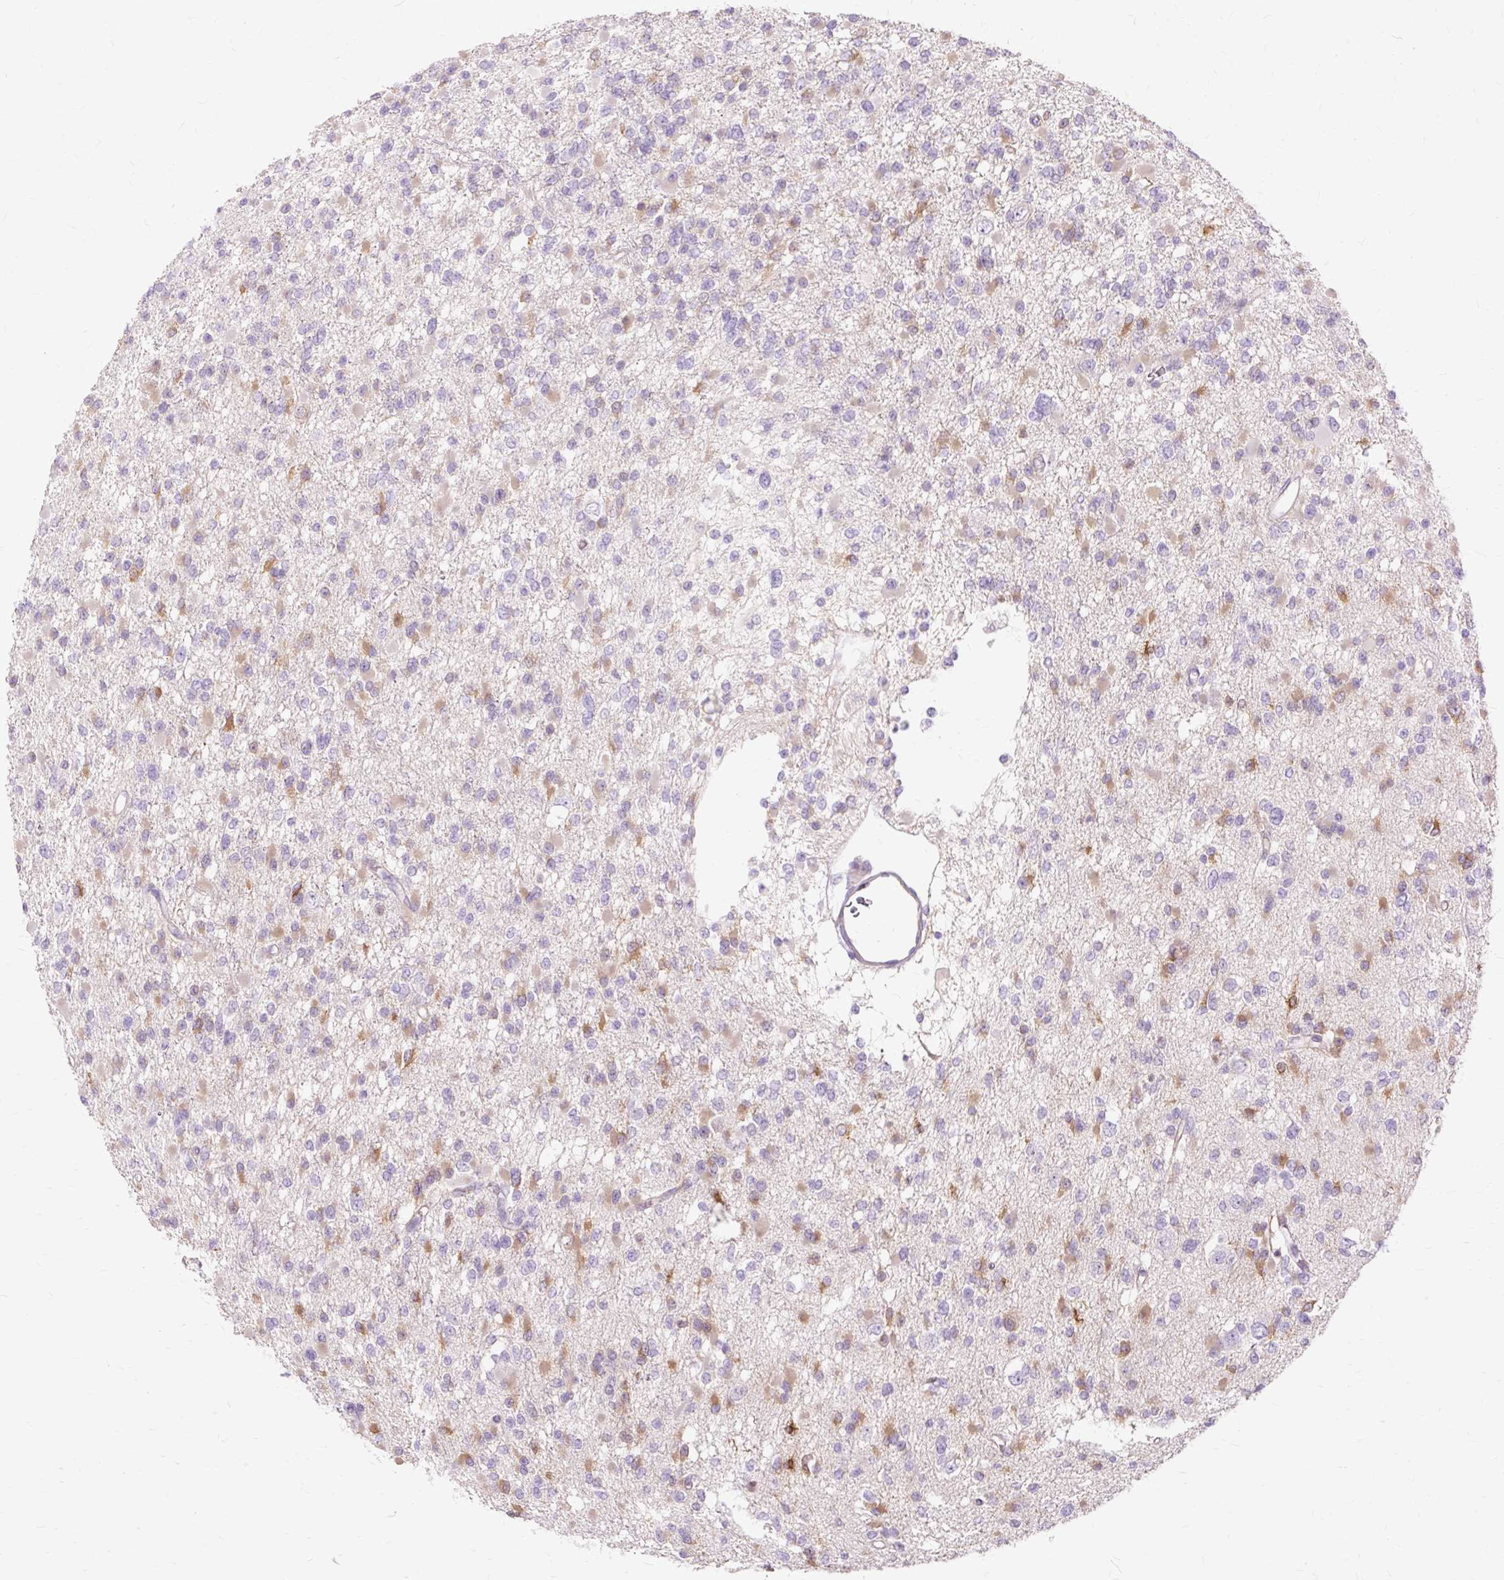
{"staining": {"intensity": "moderate", "quantity": "25%-75%", "location": "cytoplasmic/membranous"}, "tissue": "glioma", "cell_type": "Tumor cells", "image_type": "cancer", "snomed": [{"axis": "morphology", "description": "Glioma, malignant, Low grade"}, {"axis": "topography", "description": "Brain"}], "caption": "Immunohistochemistry (IHC) image of malignant glioma (low-grade) stained for a protein (brown), which demonstrates medium levels of moderate cytoplasmic/membranous staining in about 25%-75% of tumor cells.", "gene": "DCTN4", "patient": {"sex": "female", "age": 22}}